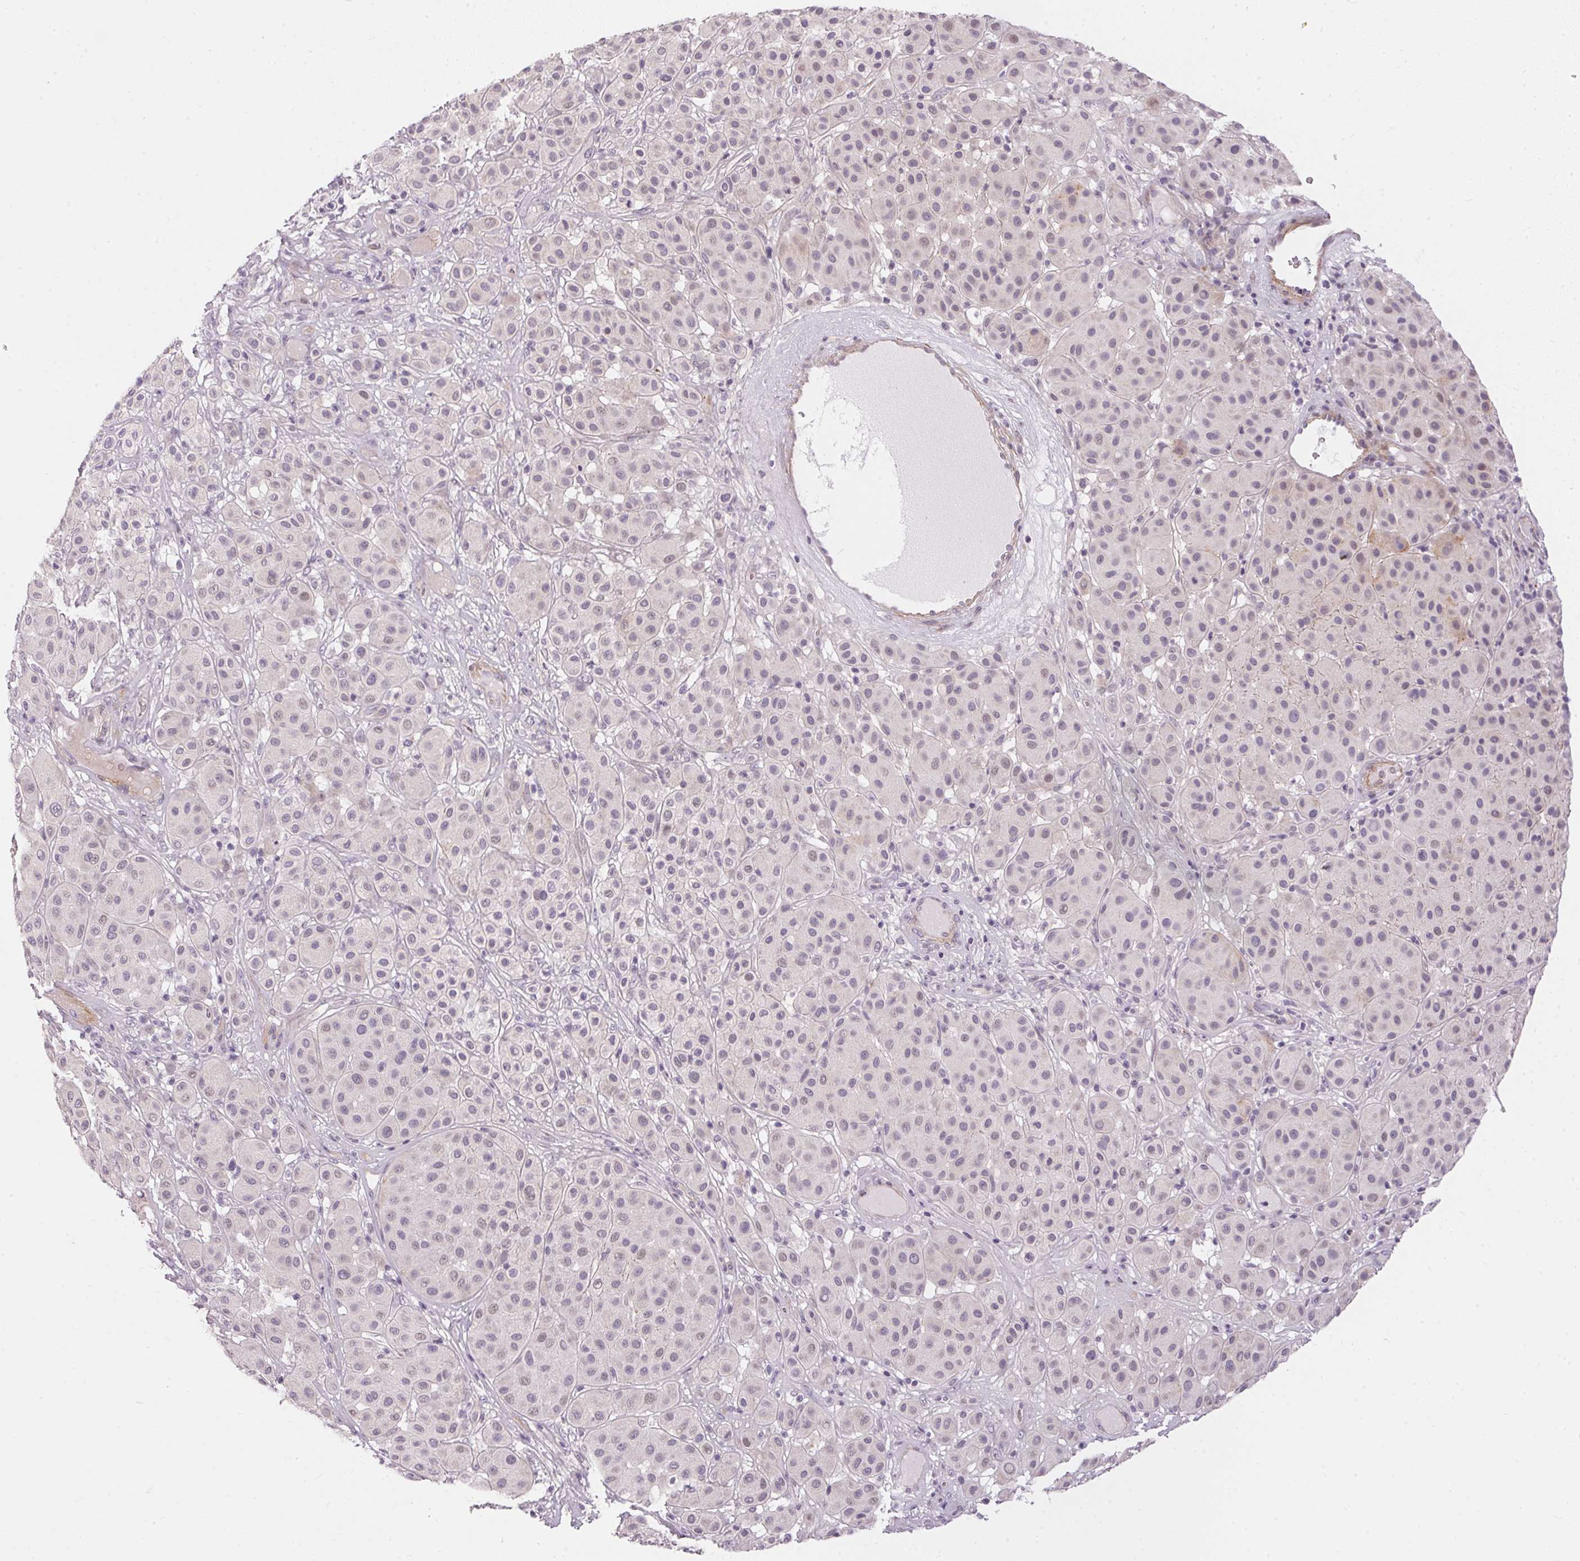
{"staining": {"intensity": "weak", "quantity": "<25%", "location": "cytoplasmic/membranous,nuclear"}, "tissue": "melanoma", "cell_type": "Tumor cells", "image_type": "cancer", "snomed": [{"axis": "morphology", "description": "Malignant melanoma, Metastatic site"}, {"axis": "topography", "description": "Smooth muscle"}], "caption": "Tumor cells show no significant protein staining in malignant melanoma (metastatic site).", "gene": "GDAP1L1", "patient": {"sex": "male", "age": 41}}